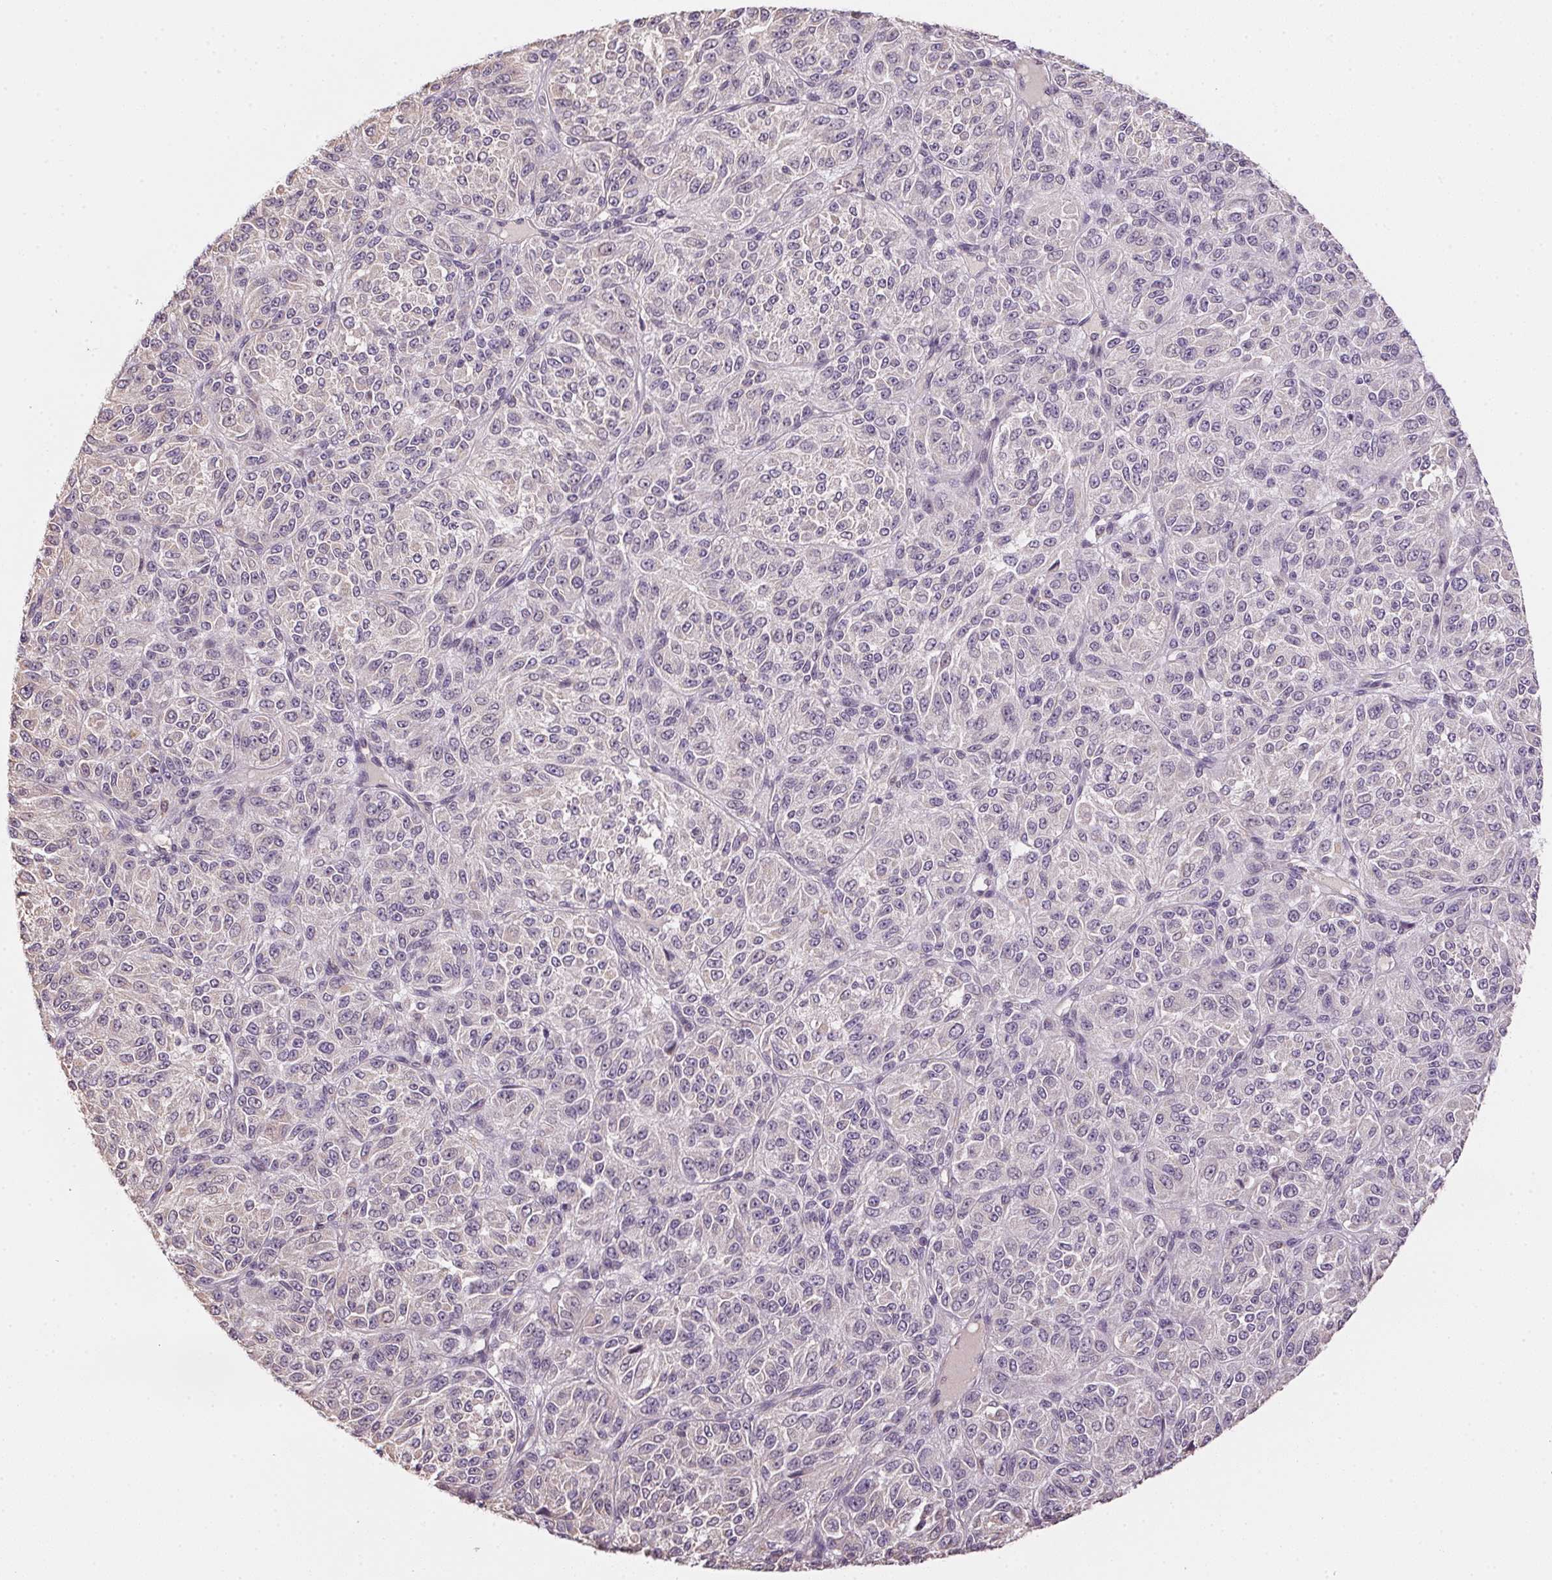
{"staining": {"intensity": "negative", "quantity": "none", "location": "none"}, "tissue": "melanoma", "cell_type": "Tumor cells", "image_type": "cancer", "snomed": [{"axis": "morphology", "description": "Malignant melanoma, Metastatic site"}, {"axis": "topography", "description": "Brain"}], "caption": "Immunohistochemistry (IHC) of human malignant melanoma (metastatic site) reveals no expression in tumor cells.", "gene": "ALDH8A1", "patient": {"sex": "female", "age": 56}}